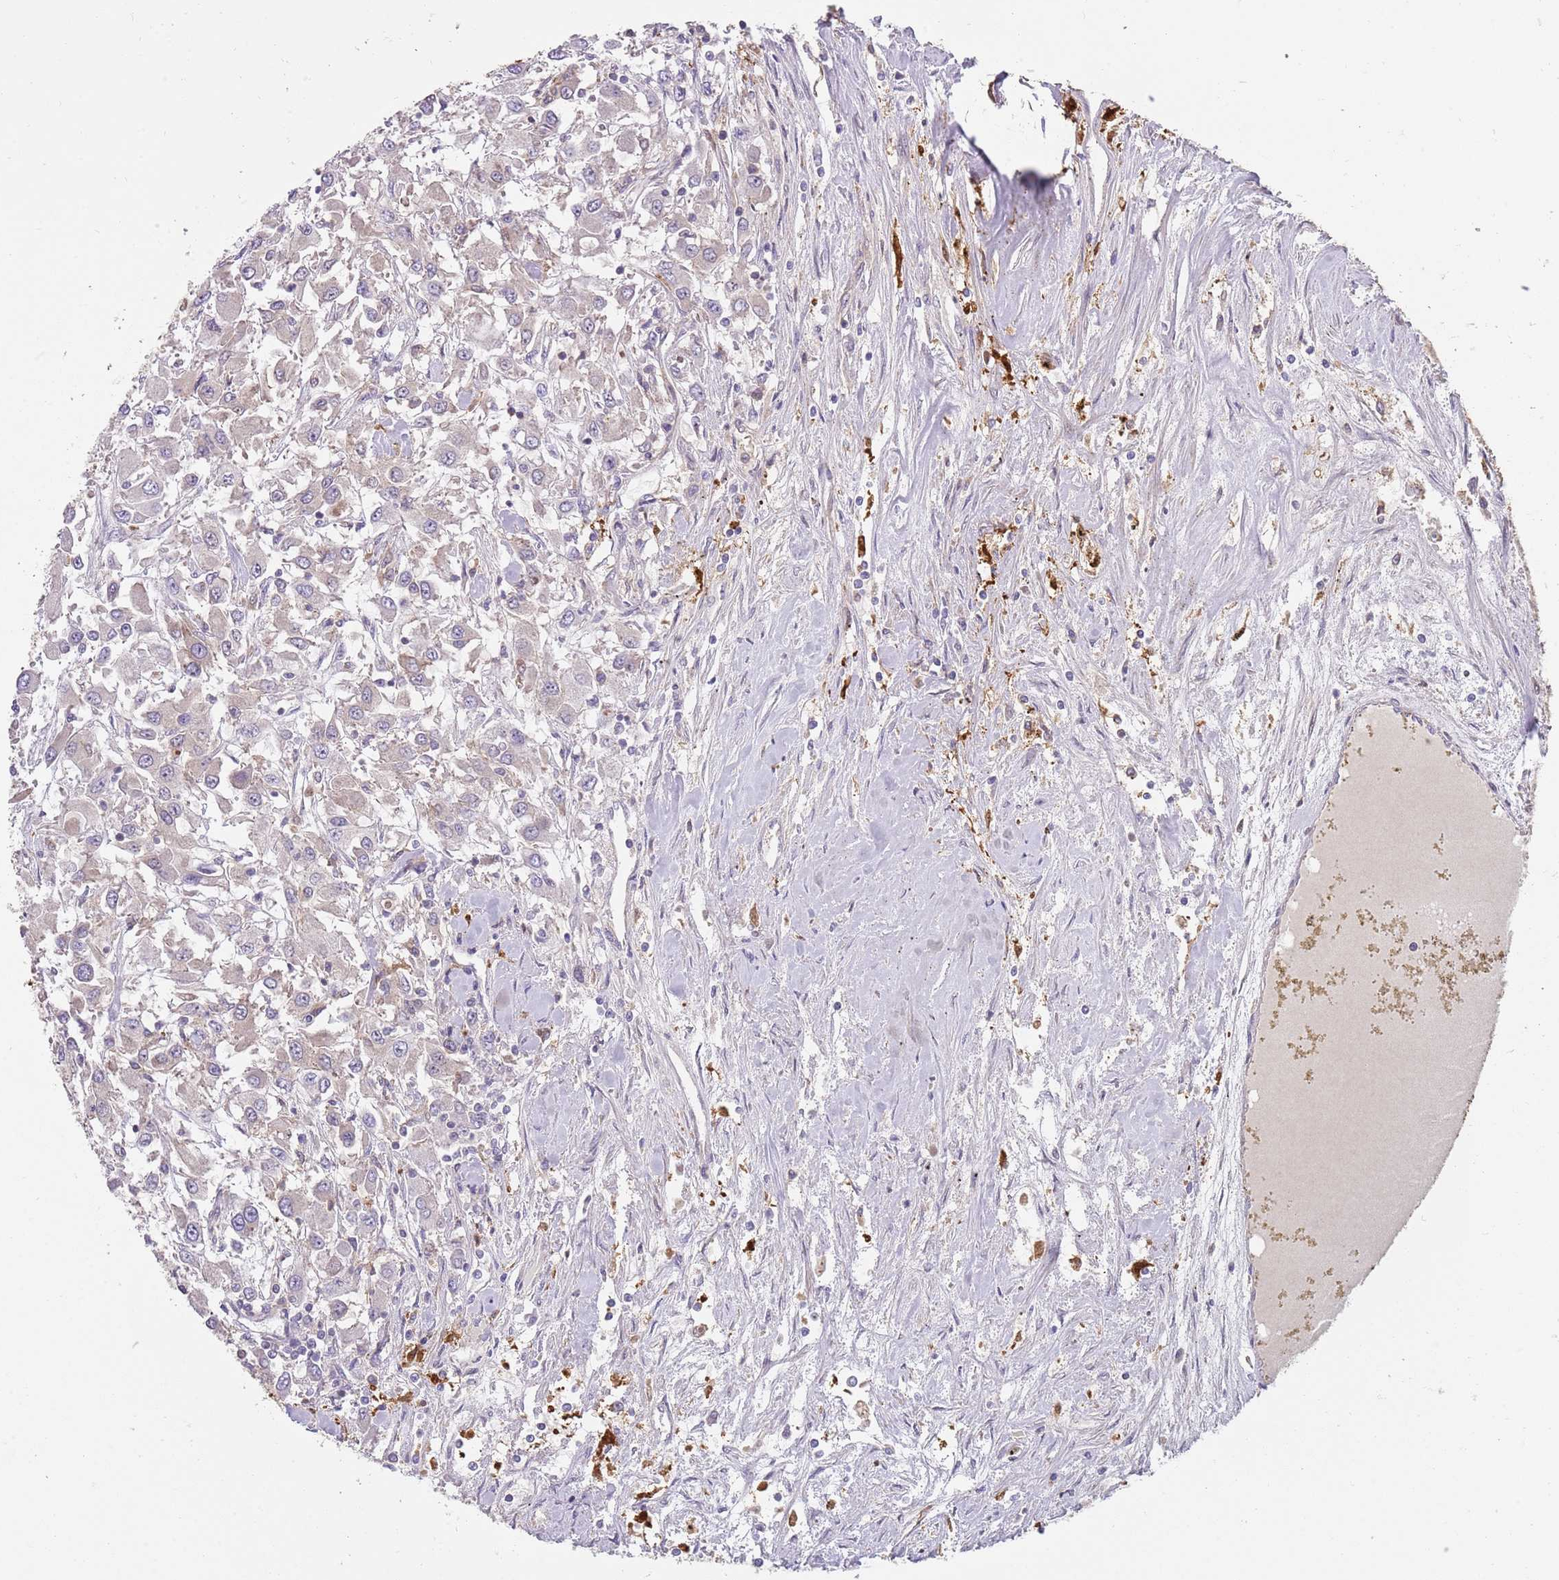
{"staining": {"intensity": "negative", "quantity": "none", "location": "none"}, "tissue": "renal cancer", "cell_type": "Tumor cells", "image_type": "cancer", "snomed": [{"axis": "morphology", "description": "Adenocarcinoma, NOS"}, {"axis": "topography", "description": "Kidney"}], "caption": "A high-resolution image shows immunohistochemistry staining of renal adenocarcinoma, which demonstrates no significant expression in tumor cells.", "gene": "GGA1", "patient": {"sex": "female", "age": 67}}